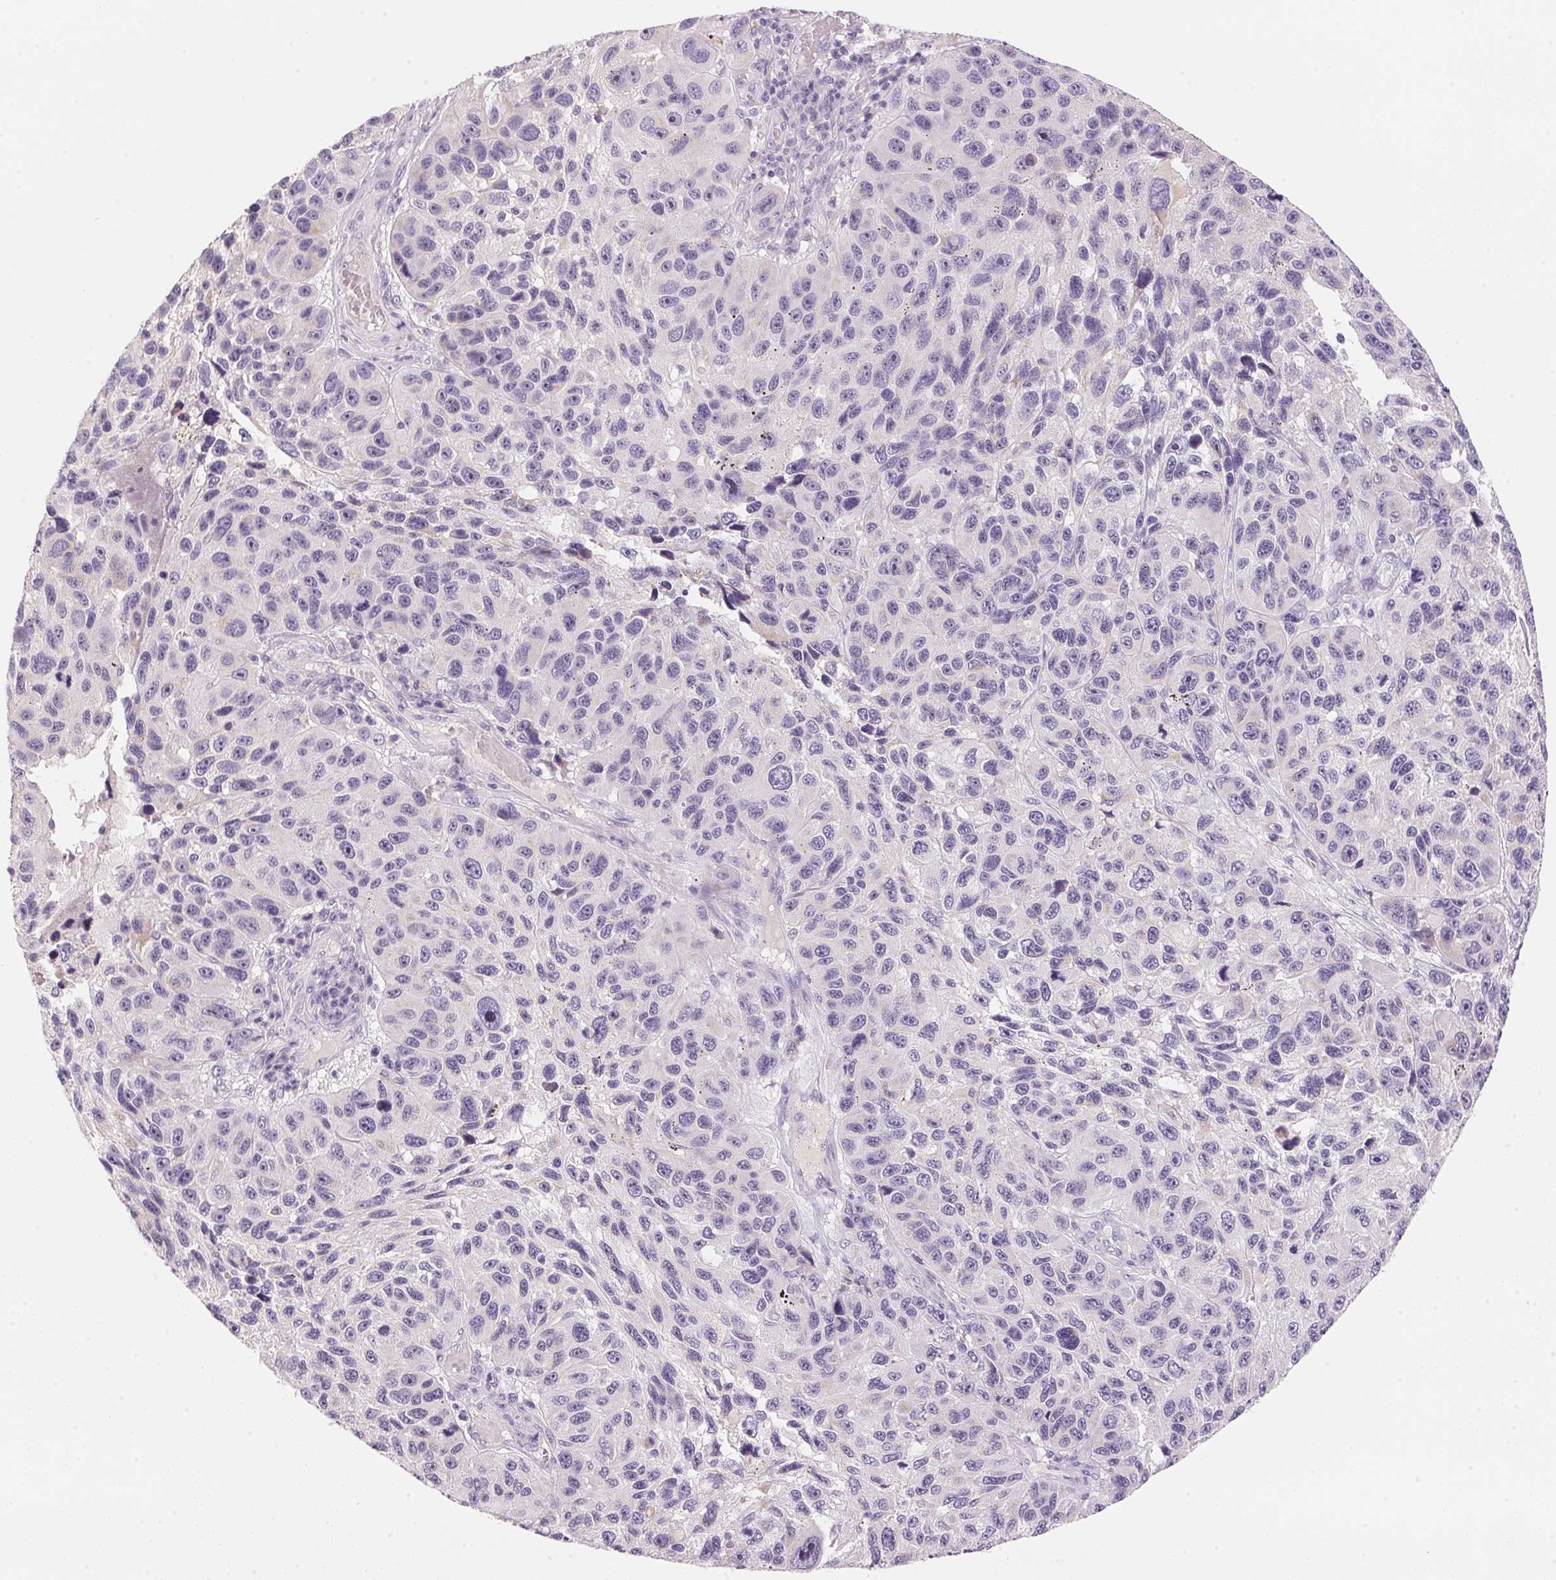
{"staining": {"intensity": "negative", "quantity": "none", "location": "none"}, "tissue": "melanoma", "cell_type": "Tumor cells", "image_type": "cancer", "snomed": [{"axis": "morphology", "description": "Malignant melanoma, NOS"}, {"axis": "topography", "description": "Skin"}], "caption": "IHC of melanoma shows no staining in tumor cells.", "gene": "CYP11B1", "patient": {"sex": "male", "age": 53}}